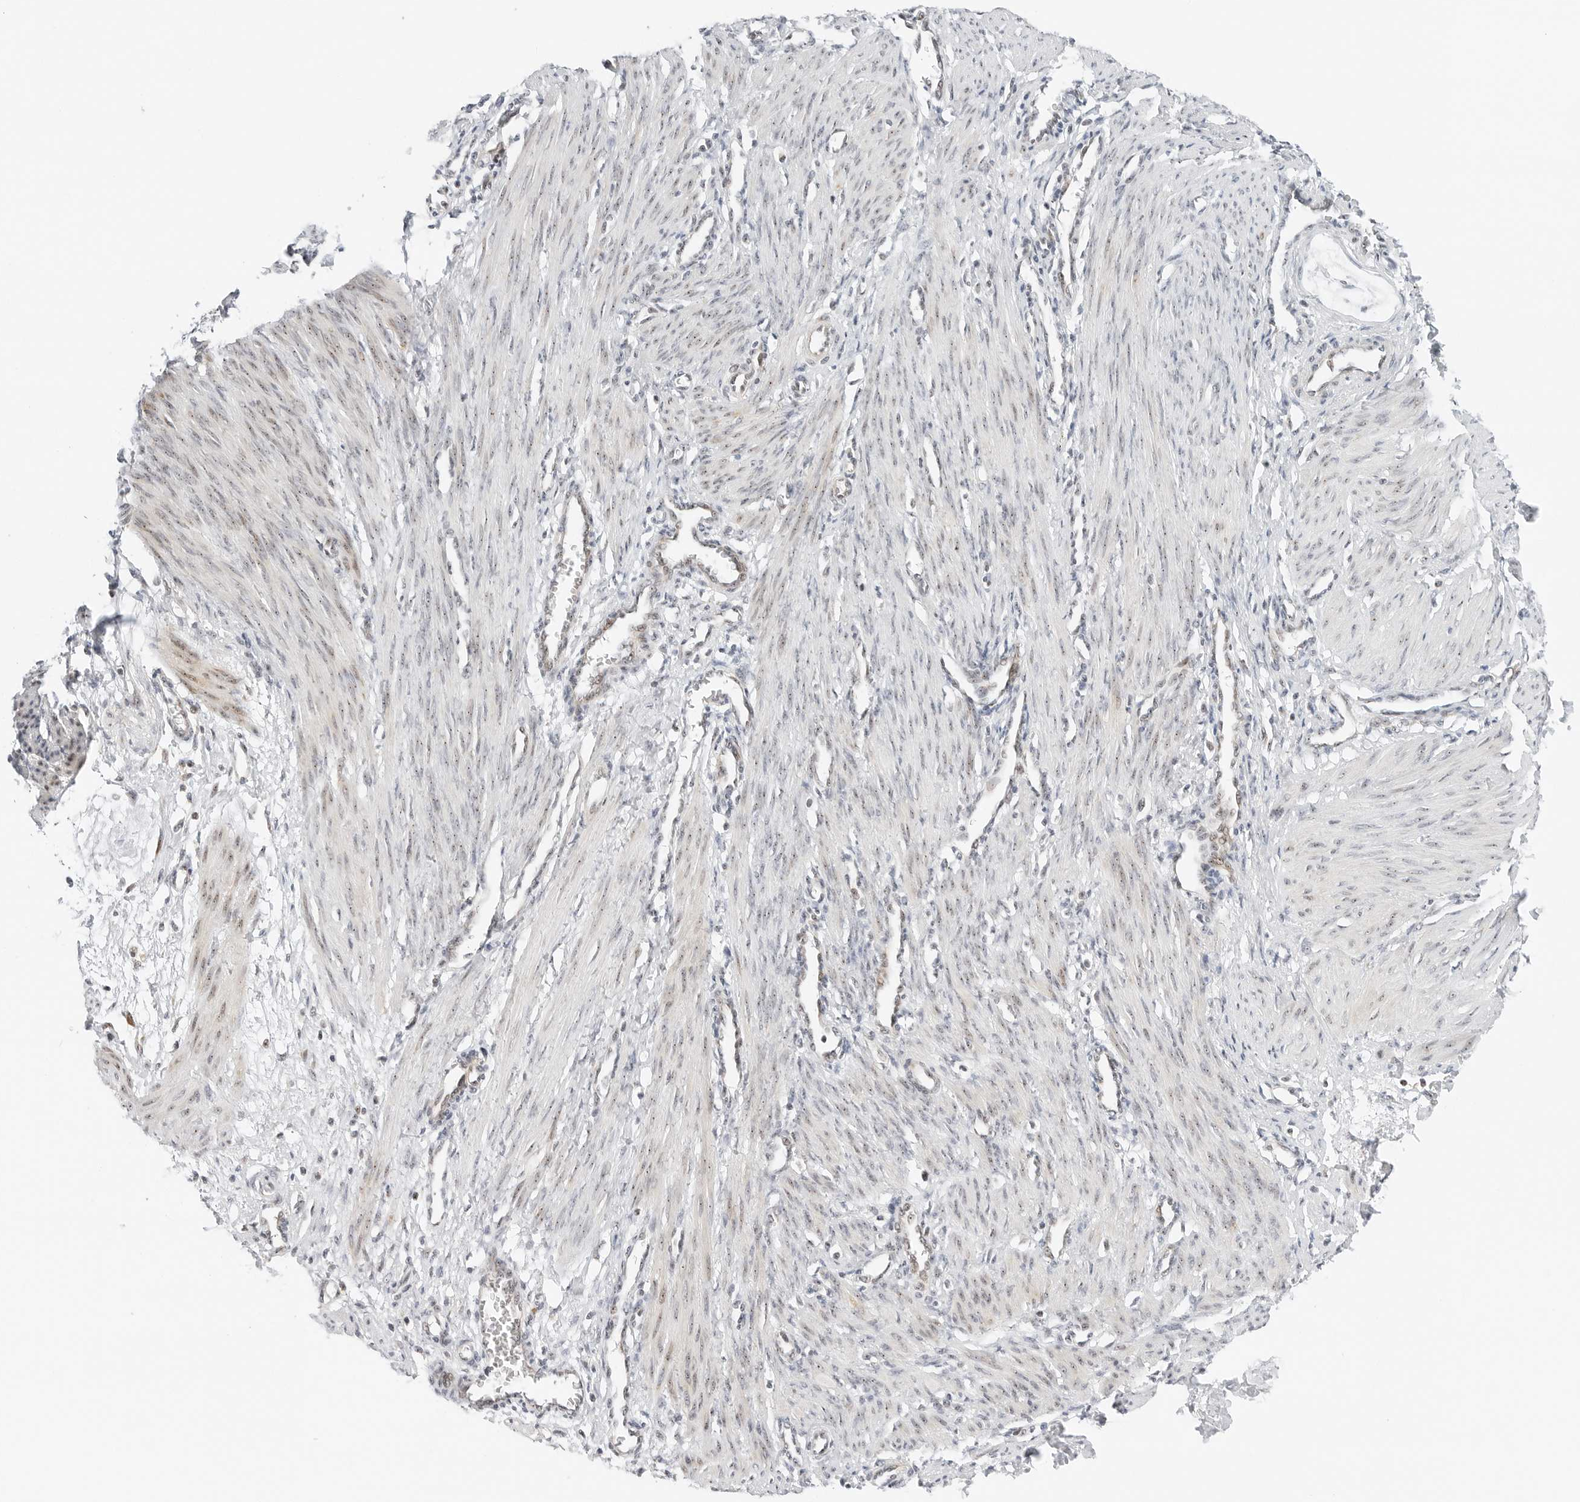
{"staining": {"intensity": "weak", "quantity": "25%-75%", "location": "nuclear"}, "tissue": "smooth muscle", "cell_type": "Smooth muscle cells", "image_type": "normal", "snomed": [{"axis": "morphology", "description": "Normal tissue, NOS"}, {"axis": "topography", "description": "Endometrium"}], "caption": "Immunohistochemistry of benign smooth muscle reveals low levels of weak nuclear staining in approximately 25%-75% of smooth muscle cells.", "gene": "RIMKLA", "patient": {"sex": "female", "age": 33}}